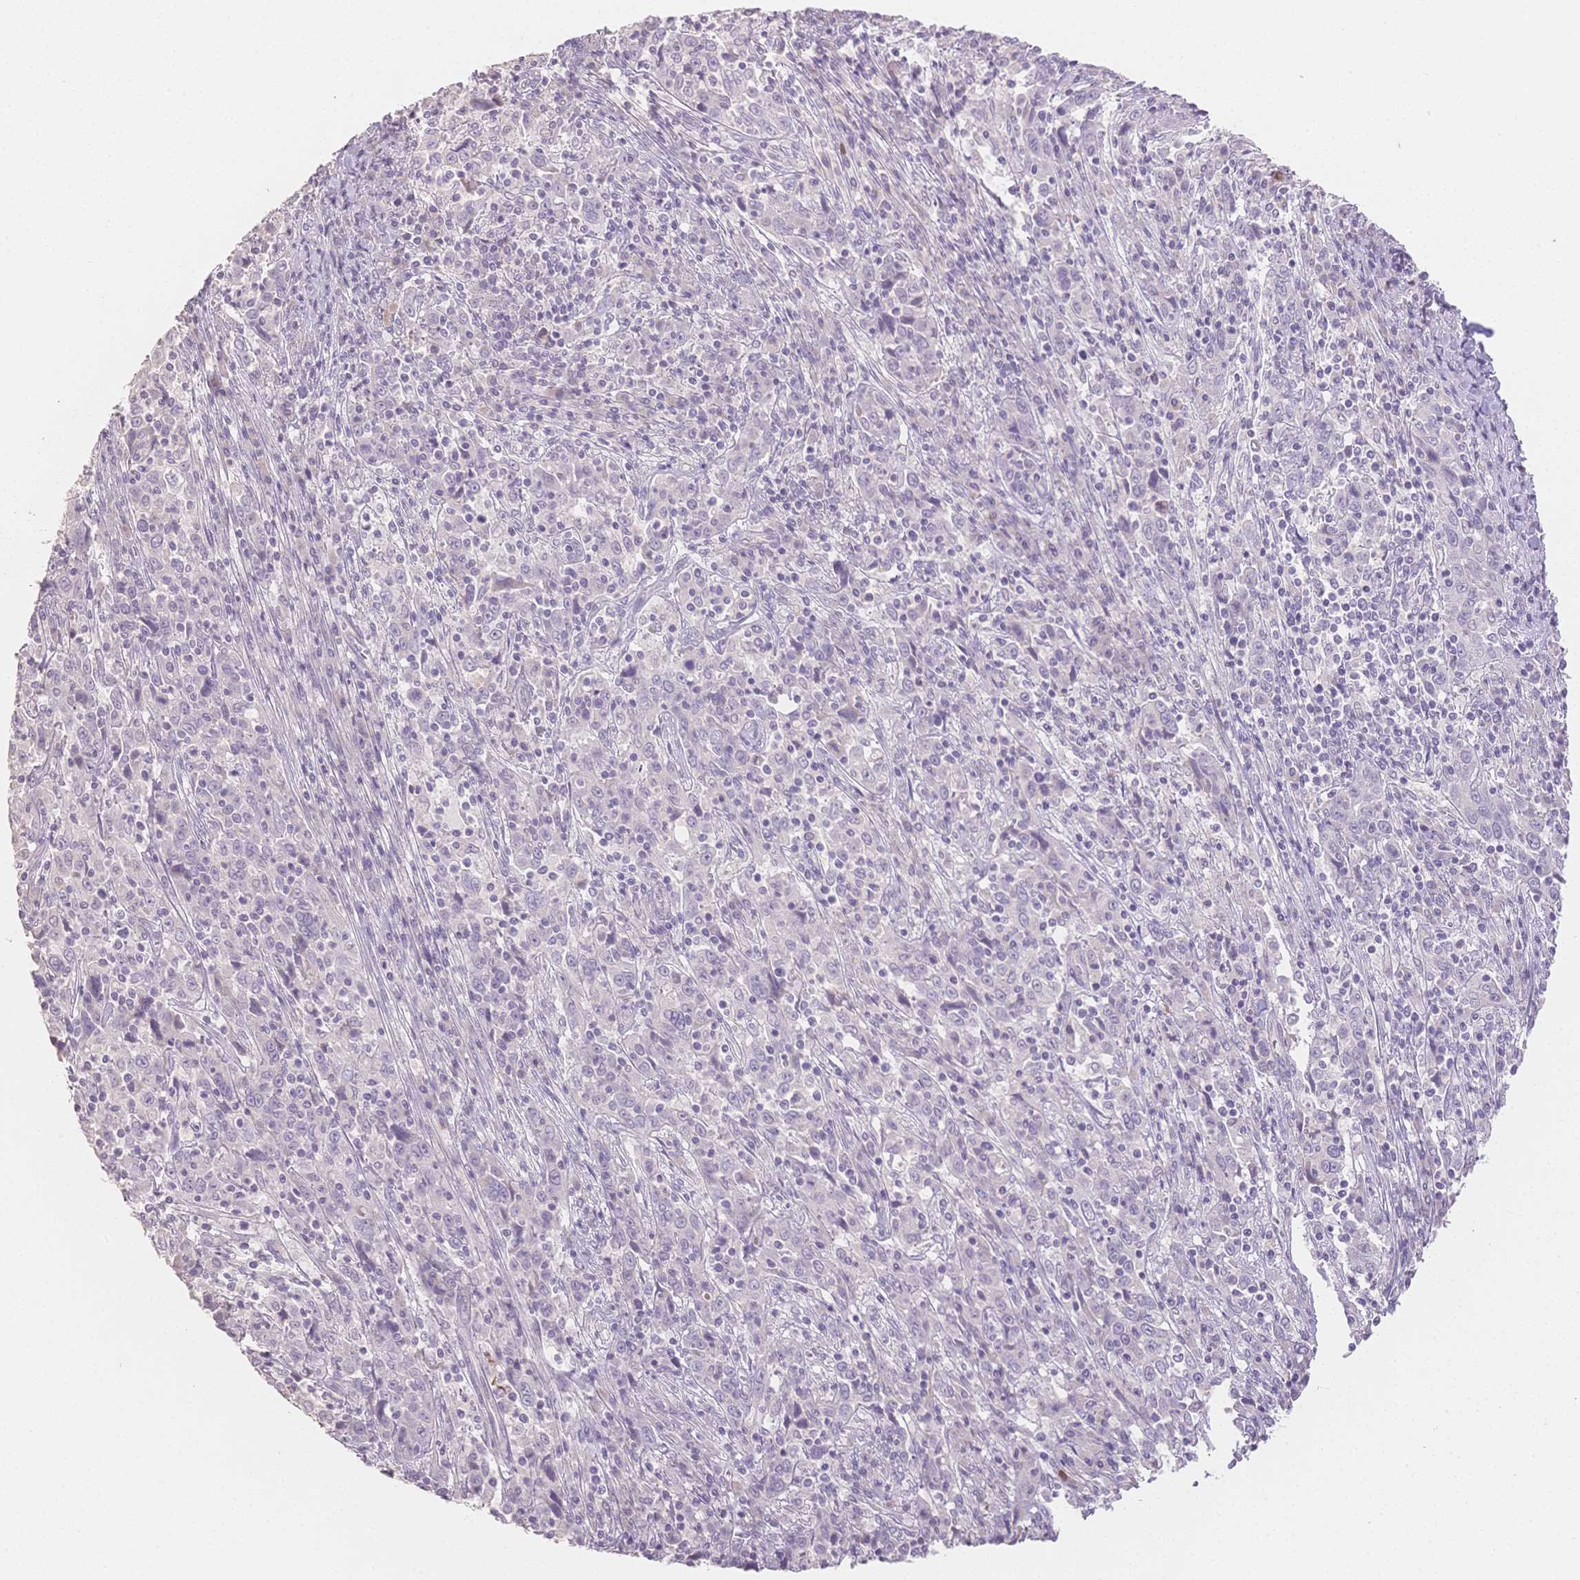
{"staining": {"intensity": "negative", "quantity": "none", "location": "none"}, "tissue": "cervical cancer", "cell_type": "Tumor cells", "image_type": "cancer", "snomed": [{"axis": "morphology", "description": "Squamous cell carcinoma, NOS"}, {"axis": "topography", "description": "Cervix"}], "caption": "Immunohistochemical staining of human squamous cell carcinoma (cervical) displays no significant expression in tumor cells.", "gene": "SUV39H2", "patient": {"sex": "female", "age": 46}}